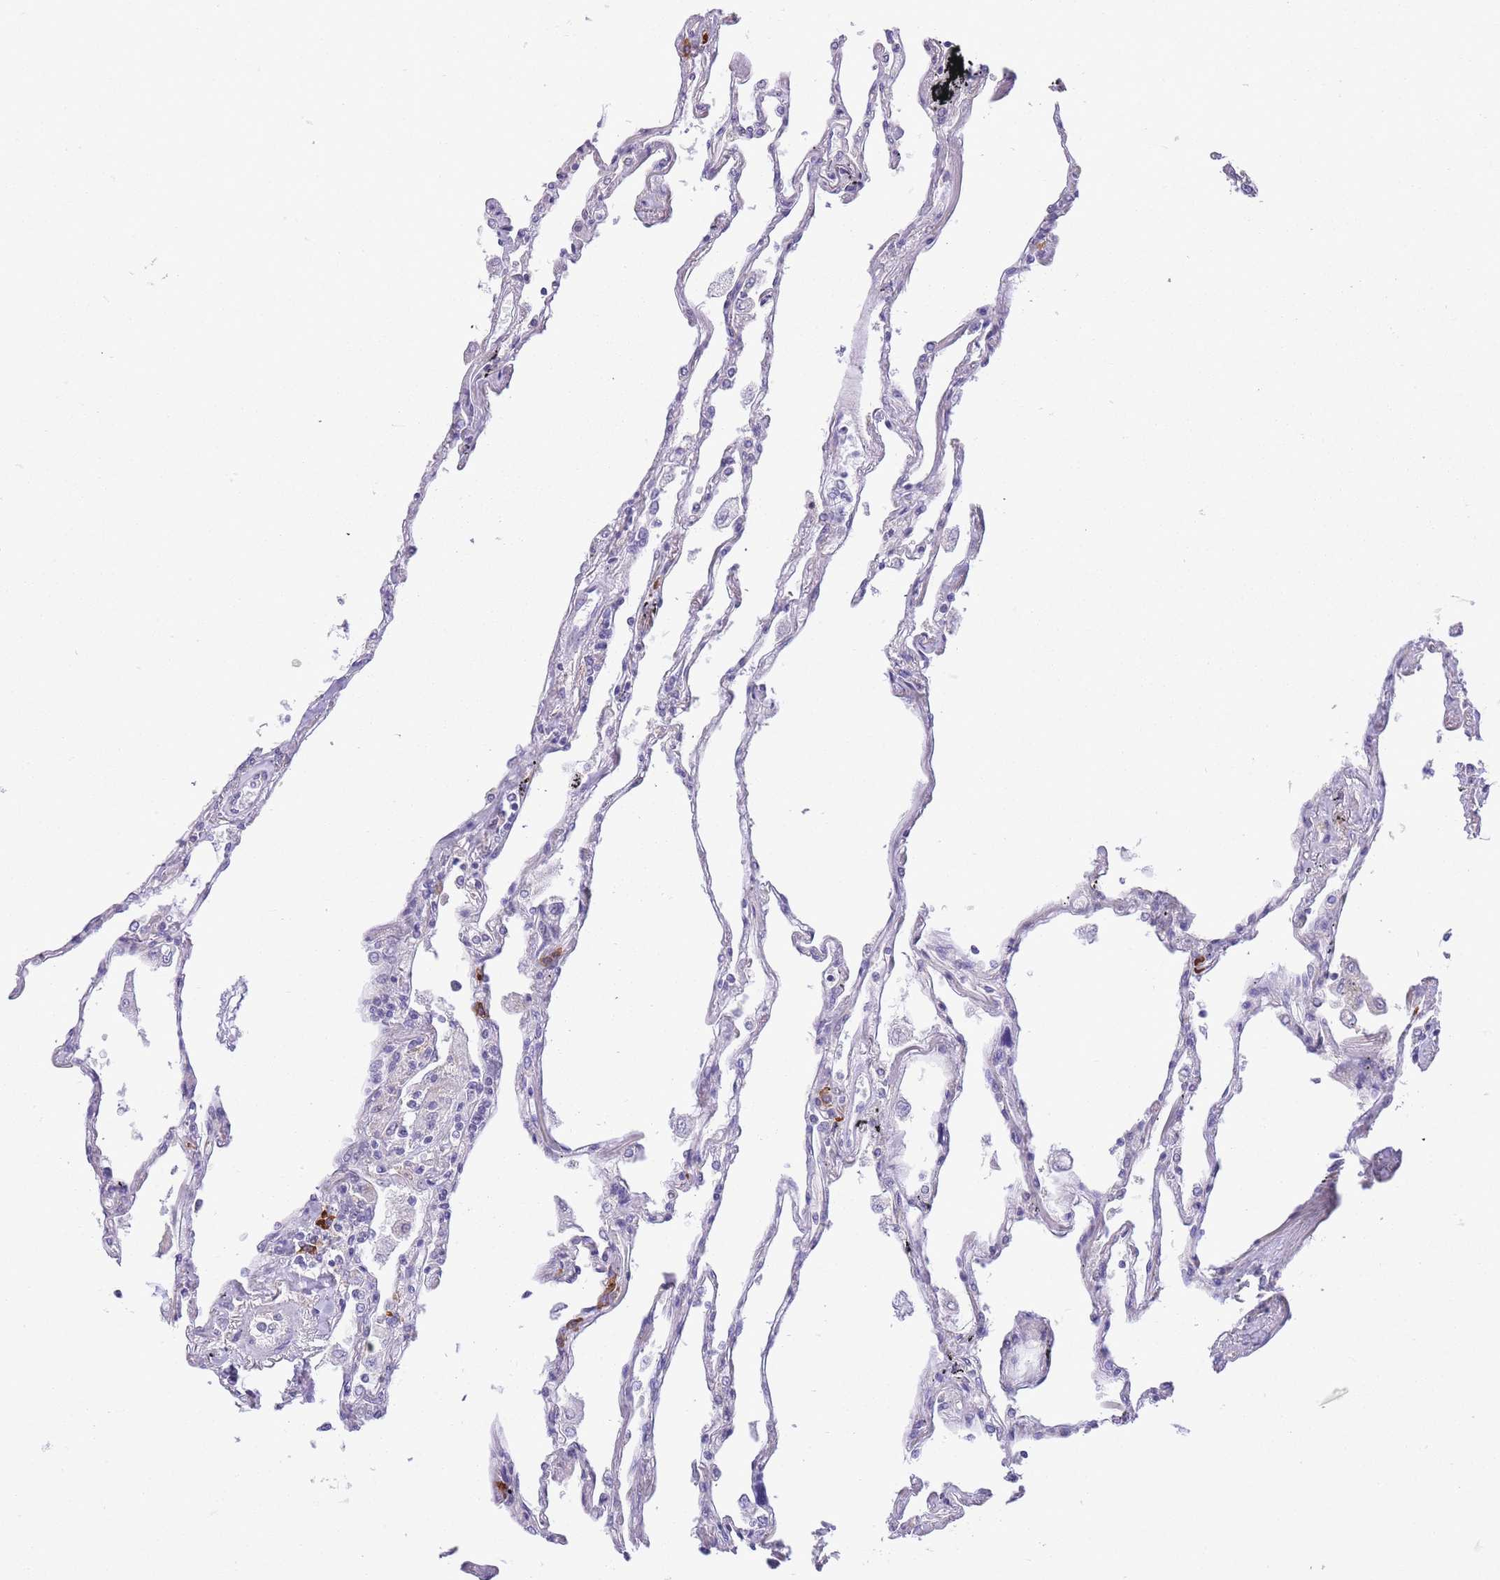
{"staining": {"intensity": "negative", "quantity": "none", "location": "none"}, "tissue": "lung", "cell_type": "Alveolar cells", "image_type": "normal", "snomed": [{"axis": "morphology", "description": "Normal tissue, NOS"}, {"axis": "topography", "description": "Lung"}], "caption": "Immunohistochemical staining of unremarkable lung shows no significant positivity in alveolar cells.", "gene": "EXOSC8", "patient": {"sex": "female", "age": 67}}